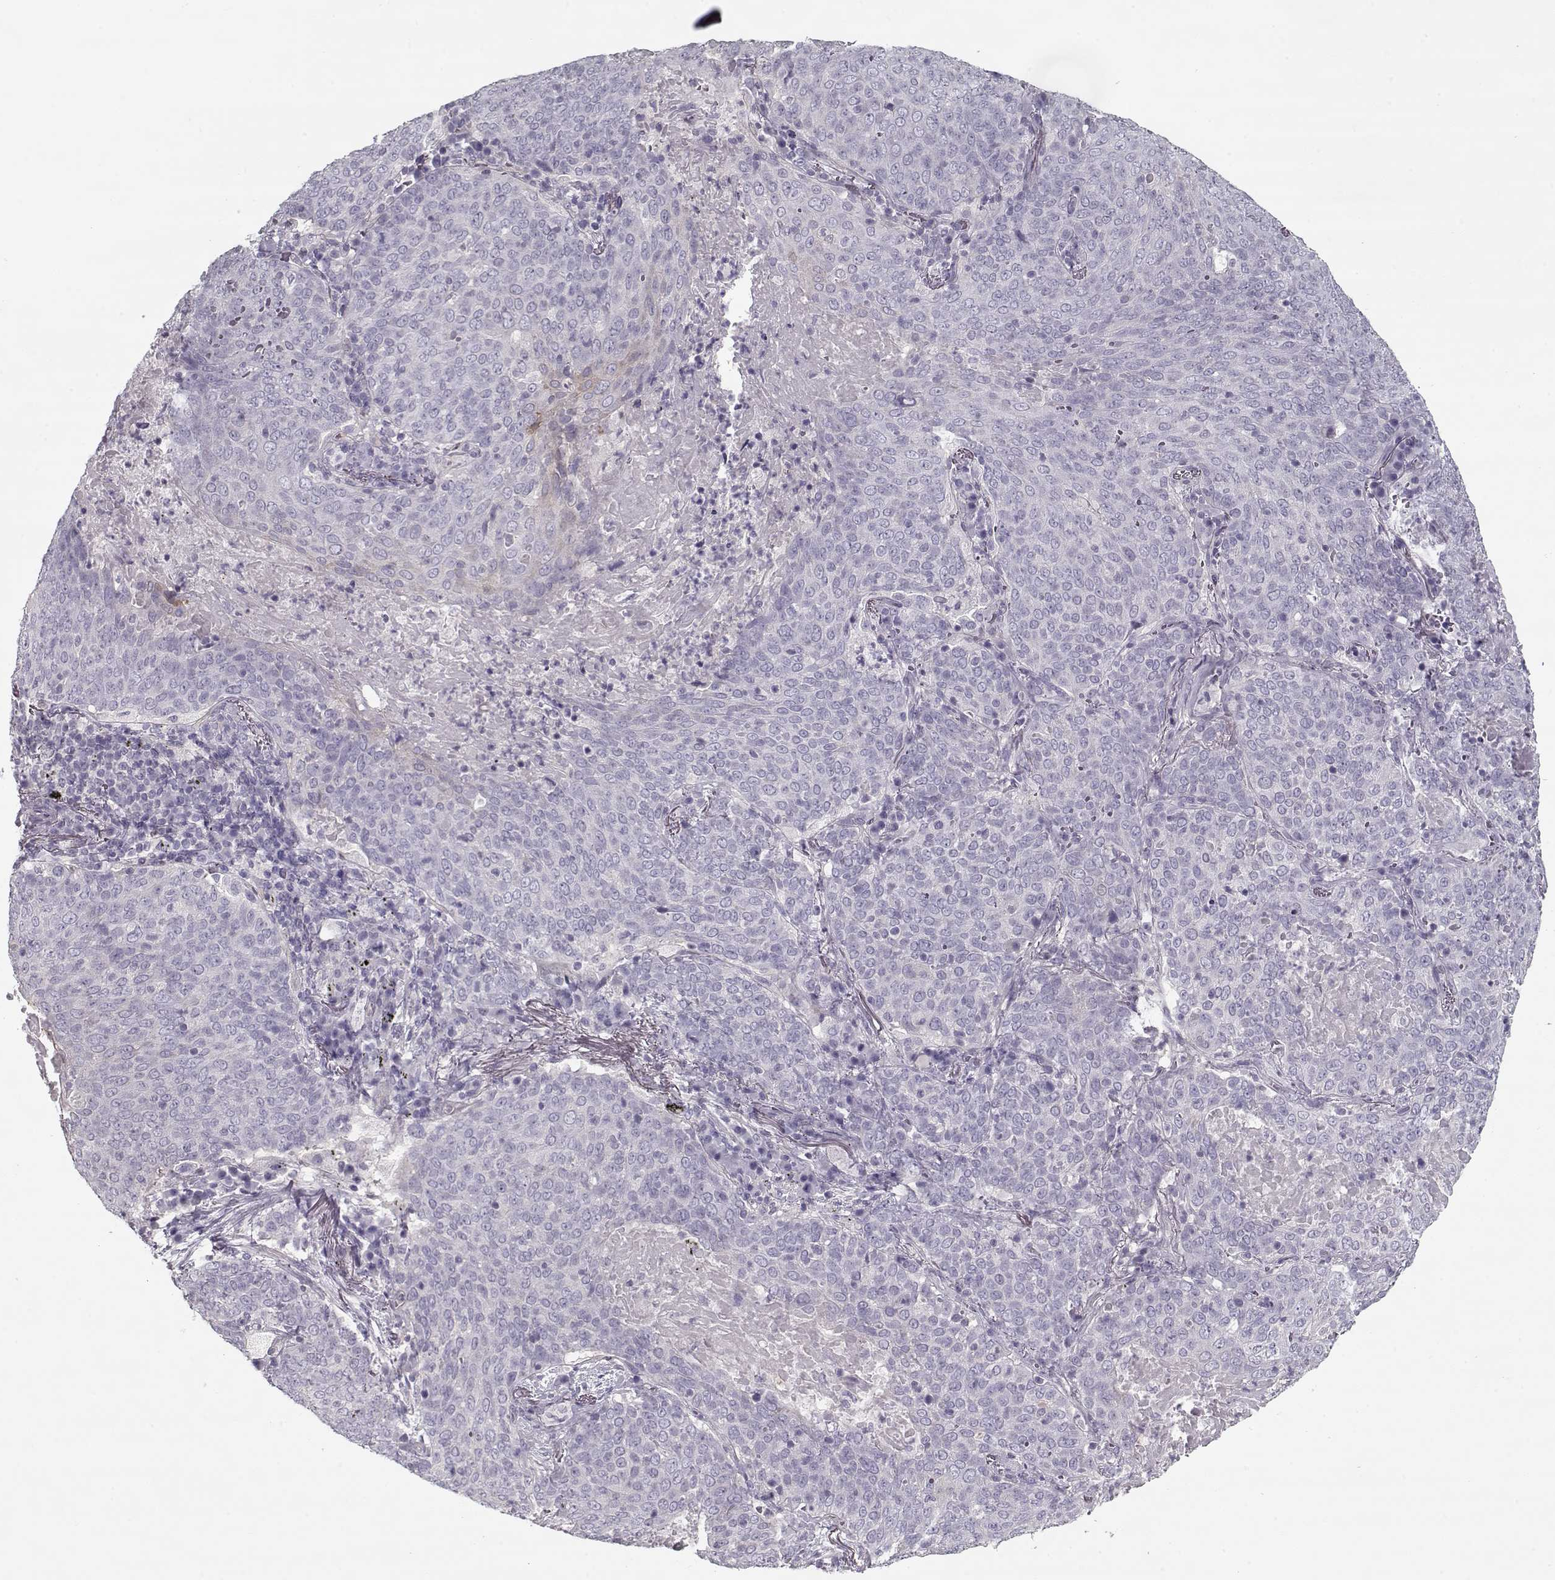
{"staining": {"intensity": "negative", "quantity": "none", "location": "none"}, "tissue": "lung cancer", "cell_type": "Tumor cells", "image_type": "cancer", "snomed": [{"axis": "morphology", "description": "Squamous cell carcinoma, NOS"}, {"axis": "topography", "description": "Lung"}], "caption": "DAB (3,3'-diaminobenzidine) immunohistochemical staining of human squamous cell carcinoma (lung) demonstrates no significant expression in tumor cells.", "gene": "CCDC136", "patient": {"sex": "male", "age": 82}}